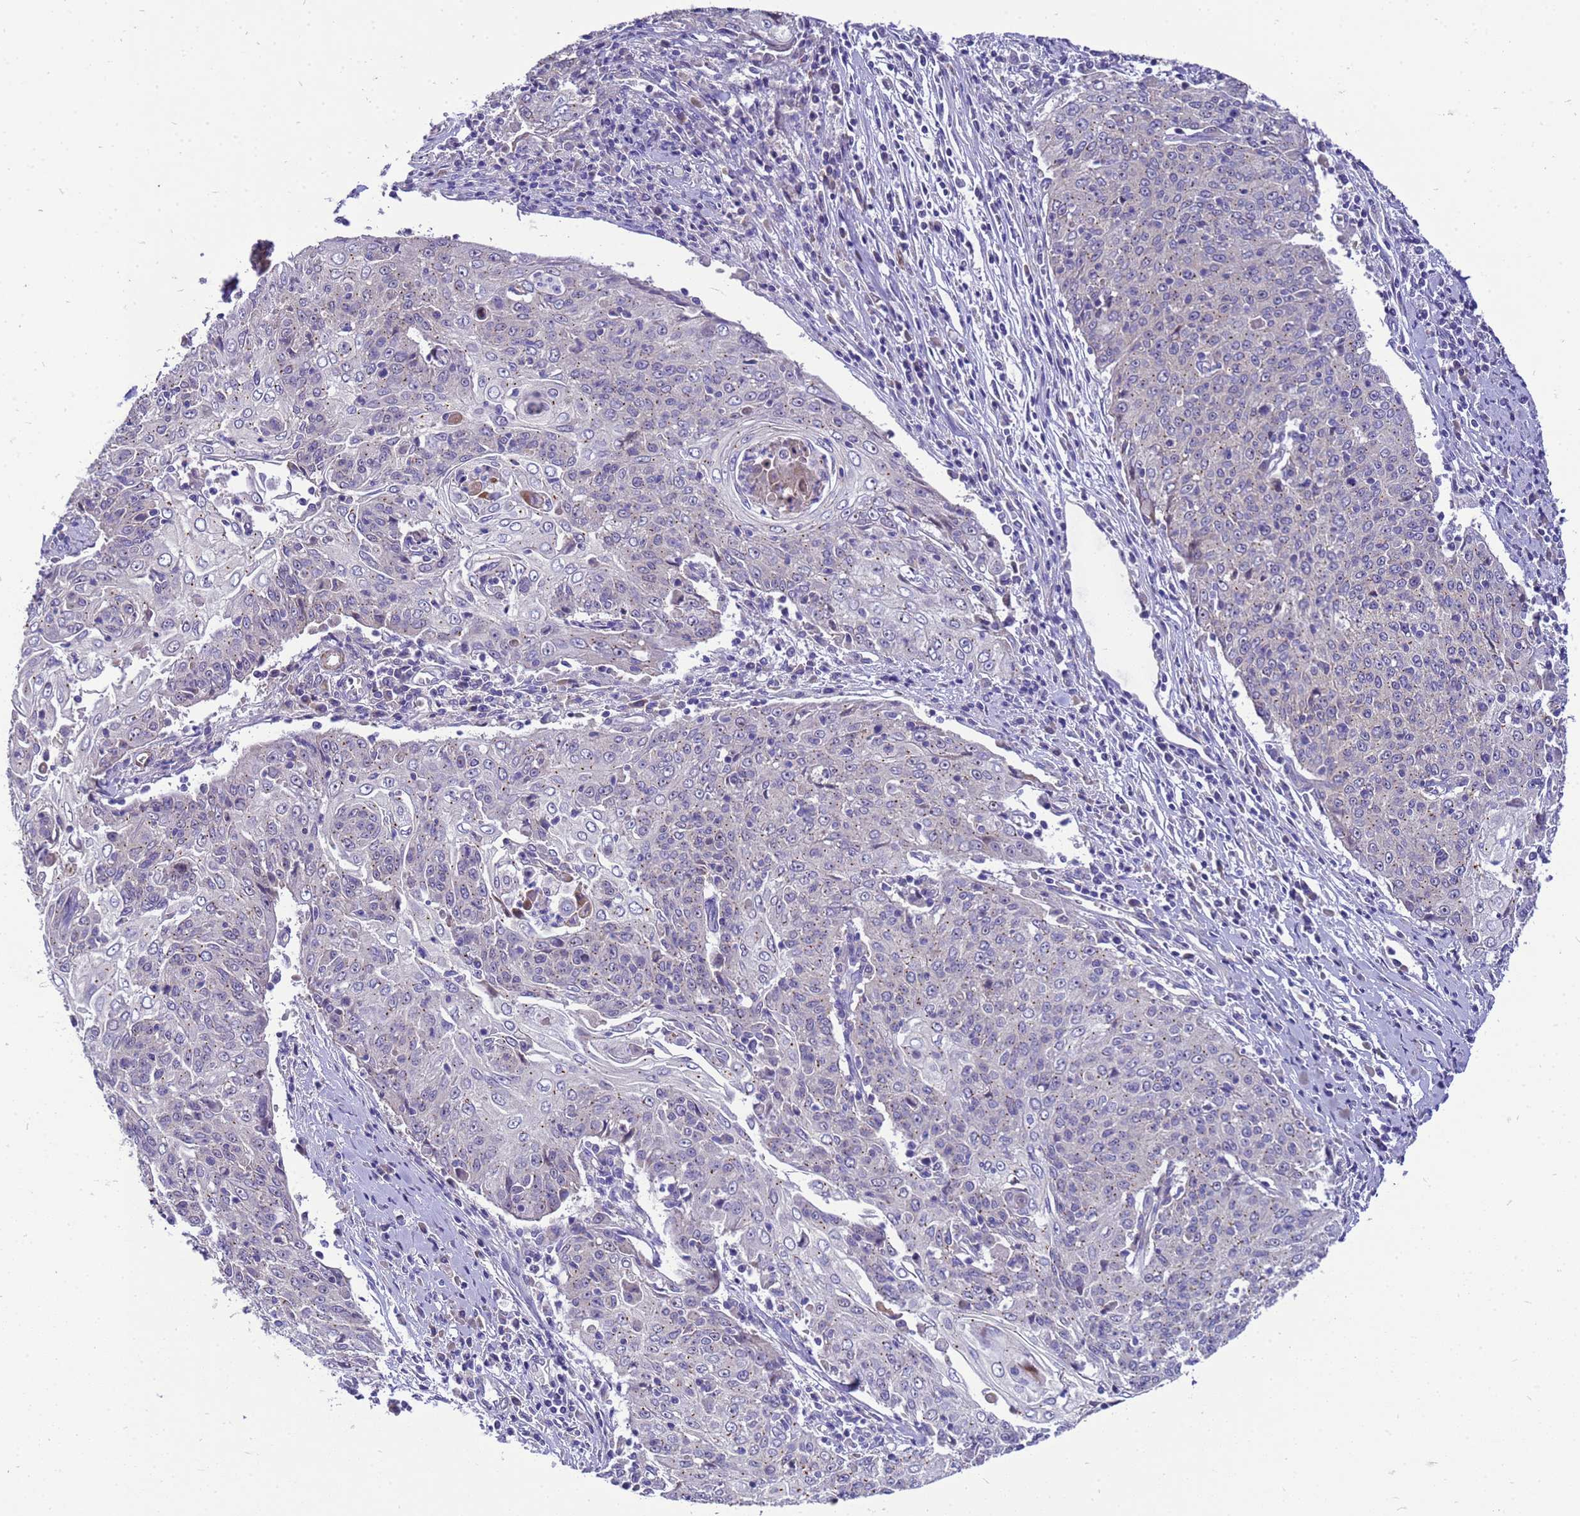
{"staining": {"intensity": "negative", "quantity": "none", "location": "none"}, "tissue": "cervical cancer", "cell_type": "Tumor cells", "image_type": "cancer", "snomed": [{"axis": "morphology", "description": "Squamous cell carcinoma, NOS"}, {"axis": "topography", "description": "Cervix"}], "caption": "This is a histopathology image of immunohistochemistry staining of cervical cancer (squamous cell carcinoma), which shows no staining in tumor cells.", "gene": "POP7", "patient": {"sex": "female", "age": 48}}